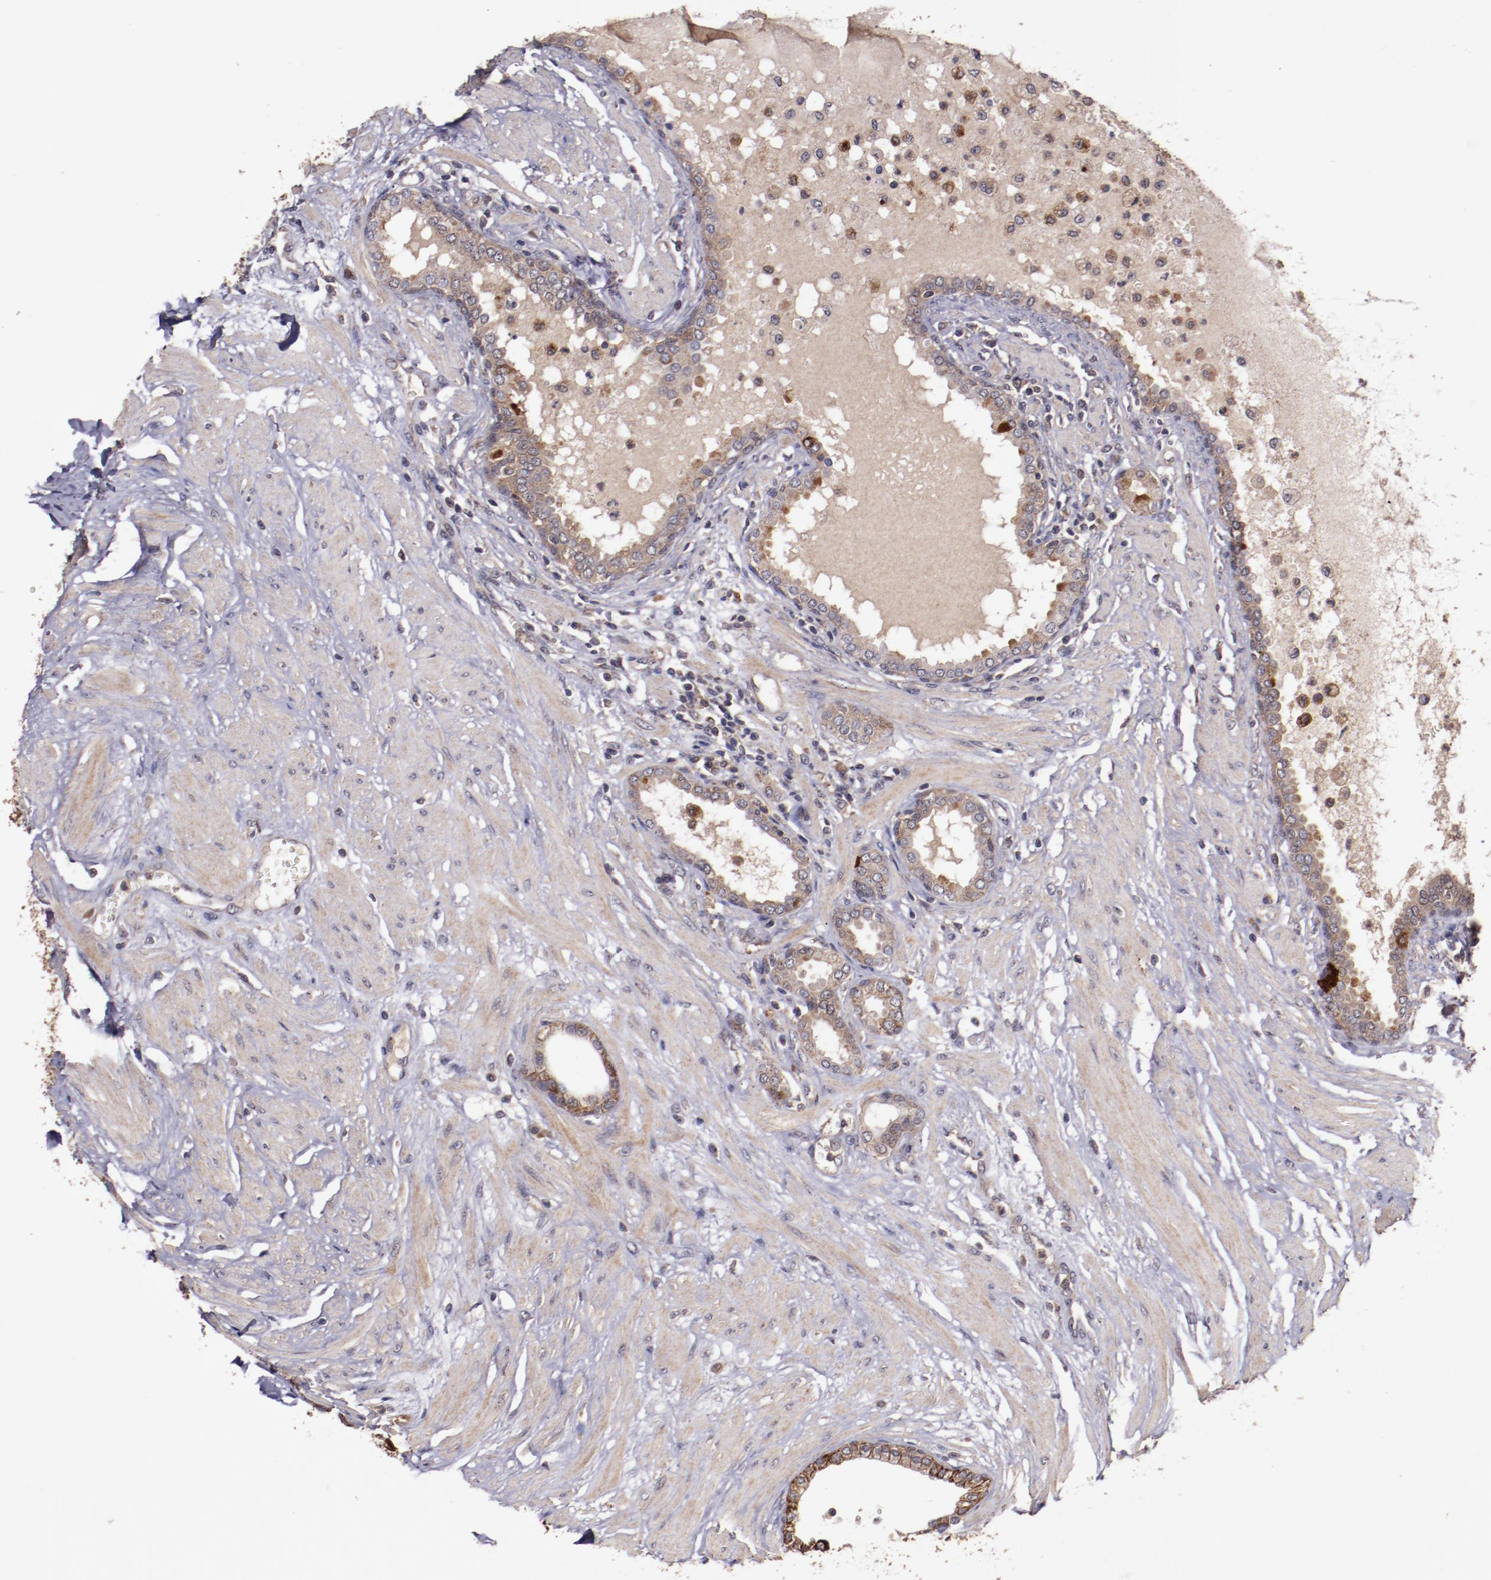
{"staining": {"intensity": "strong", "quantity": ">75%", "location": "cytoplasmic/membranous"}, "tissue": "prostate", "cell_type": "Glandular cells", "image_type": "normal", "snomed": [{"axis": "morphology", "description": "Normal tissue, NOS"}, {"axis": "topography", "description": "Prostate"}], "caption": "Immunohistochemistry staining of benign prostate, which exhibits high levels of strong cytoplasmic/membranous staining in approximately >75% of glandular cells indicating strong cytoplasmic/membranous protein expression. The staining was performed using DAB (3,3'-diaminobenzidine) (brown) for protein detection and nuclei were counterstained in hematoxylin (blue).", "gene": "FTSJ1", "patient": {"sex": "male", "age": 64}}